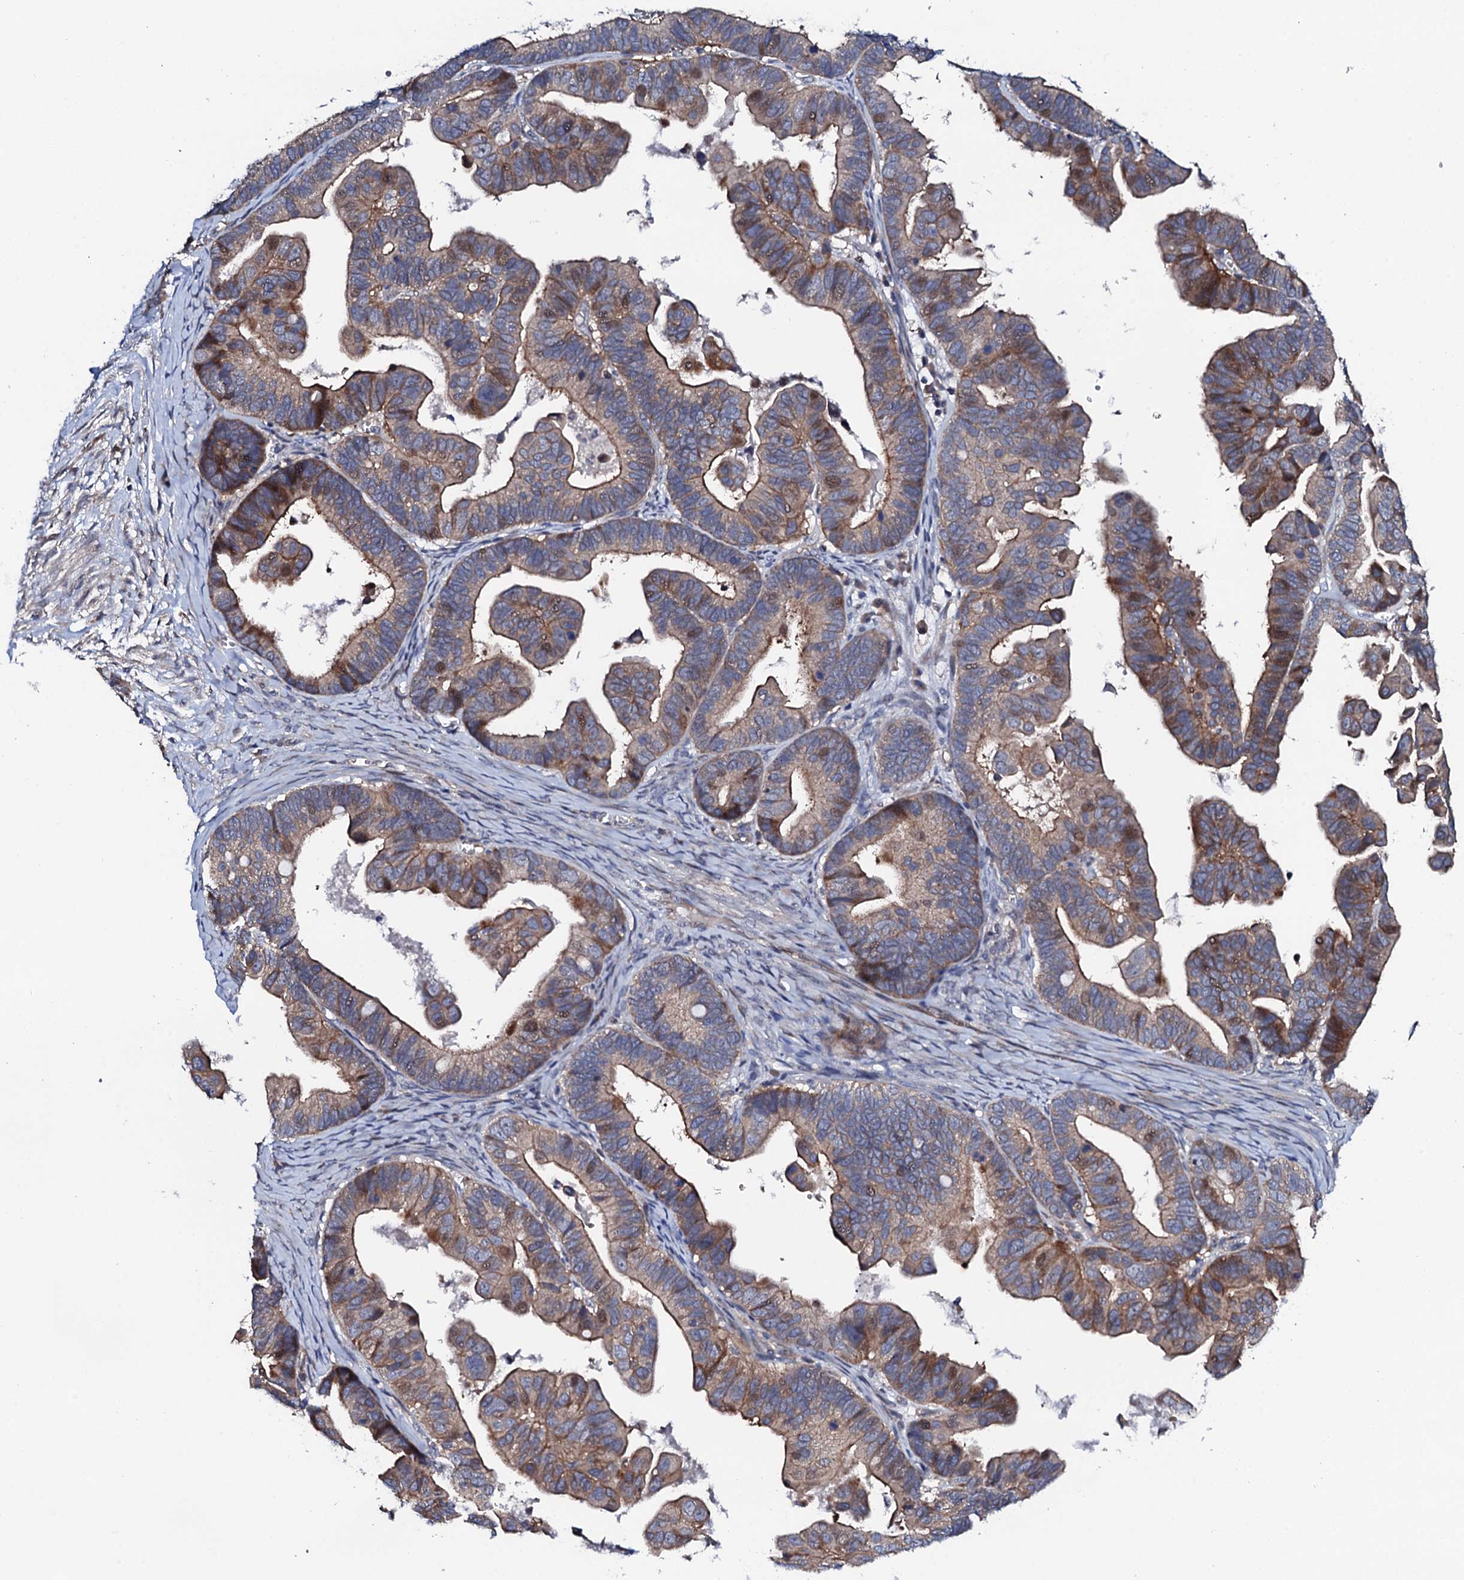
{"staining": {"intensity": "moderate", "quantity": ">75%", "location": "cytoplasmic/membranous"}, "tissue": "ovarian cancer", "cell_type": "Tumor cells", "image_type": "cancer", "snomed": [{"axis": "morphology", "description": "Cystadenocarcinoma, serous, NOS"}, {"axis": "topography", "description": "Ovary"}], "caption": "Tumor cells display medium levels of moderate cytoplasmic/membranous positivity in approximately >75% of cells in human serous cystadenocarcinoma (ovarian).", "gene": "CIAO2A", "patient": {"sex": "female", "age": 56}}